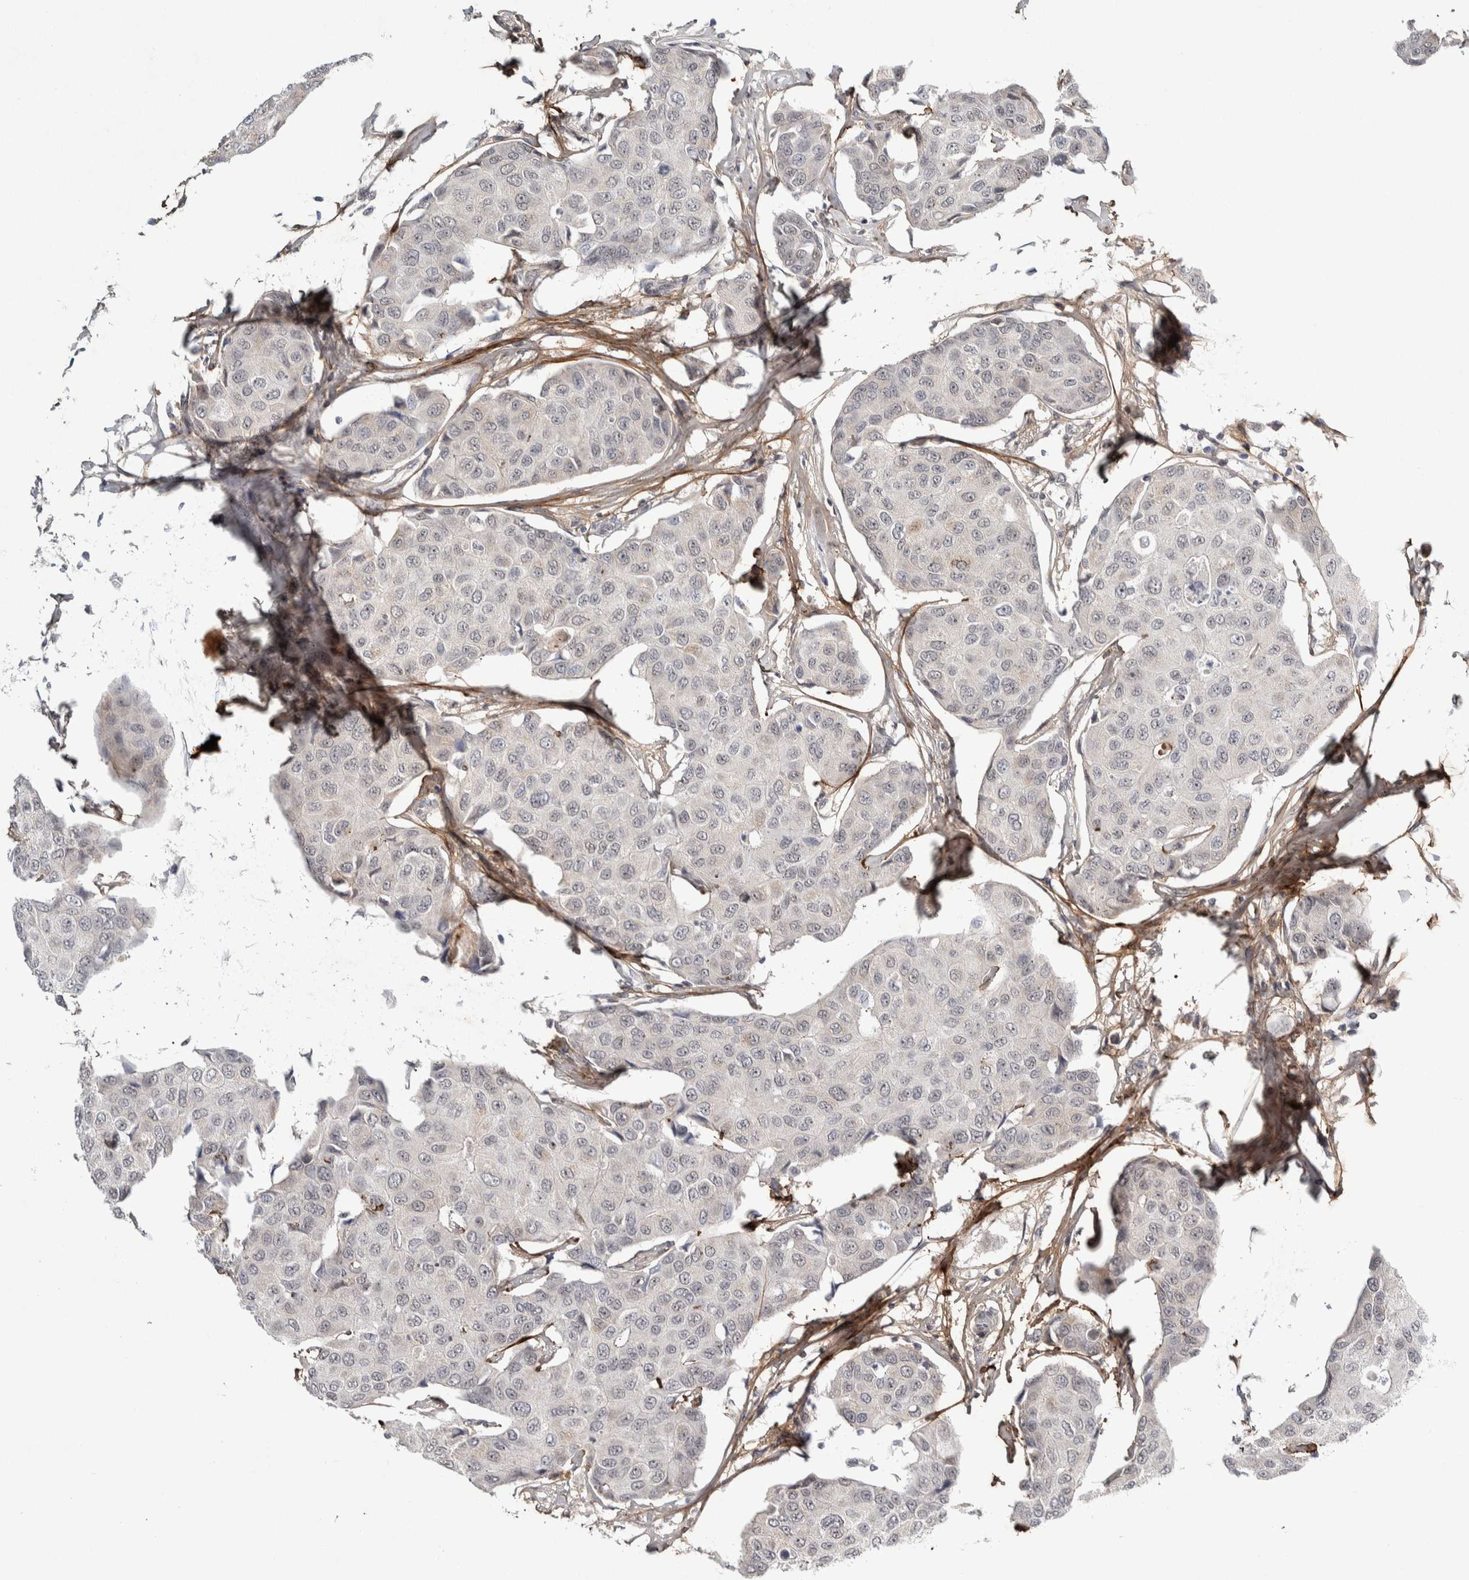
{"staining": {"intensity": "weak", "quantity": "<25%", "location": "nuclear"}, "tissue": "breast cancer", "cell_type": "Tumor cells", "image_type": "cancer", "snomed": [{"axis": "morphology", "description": "Duct carcinoma"}, {"axis": "topography", "description": "Breast"}], "caption": "IHC micrograph of intraductal carcinoma (breast) stained for a protein (brown), which reveals no staining in tumor cells.", "gene": "ASPN", "patient": {"sex": "female", "age": 80}}